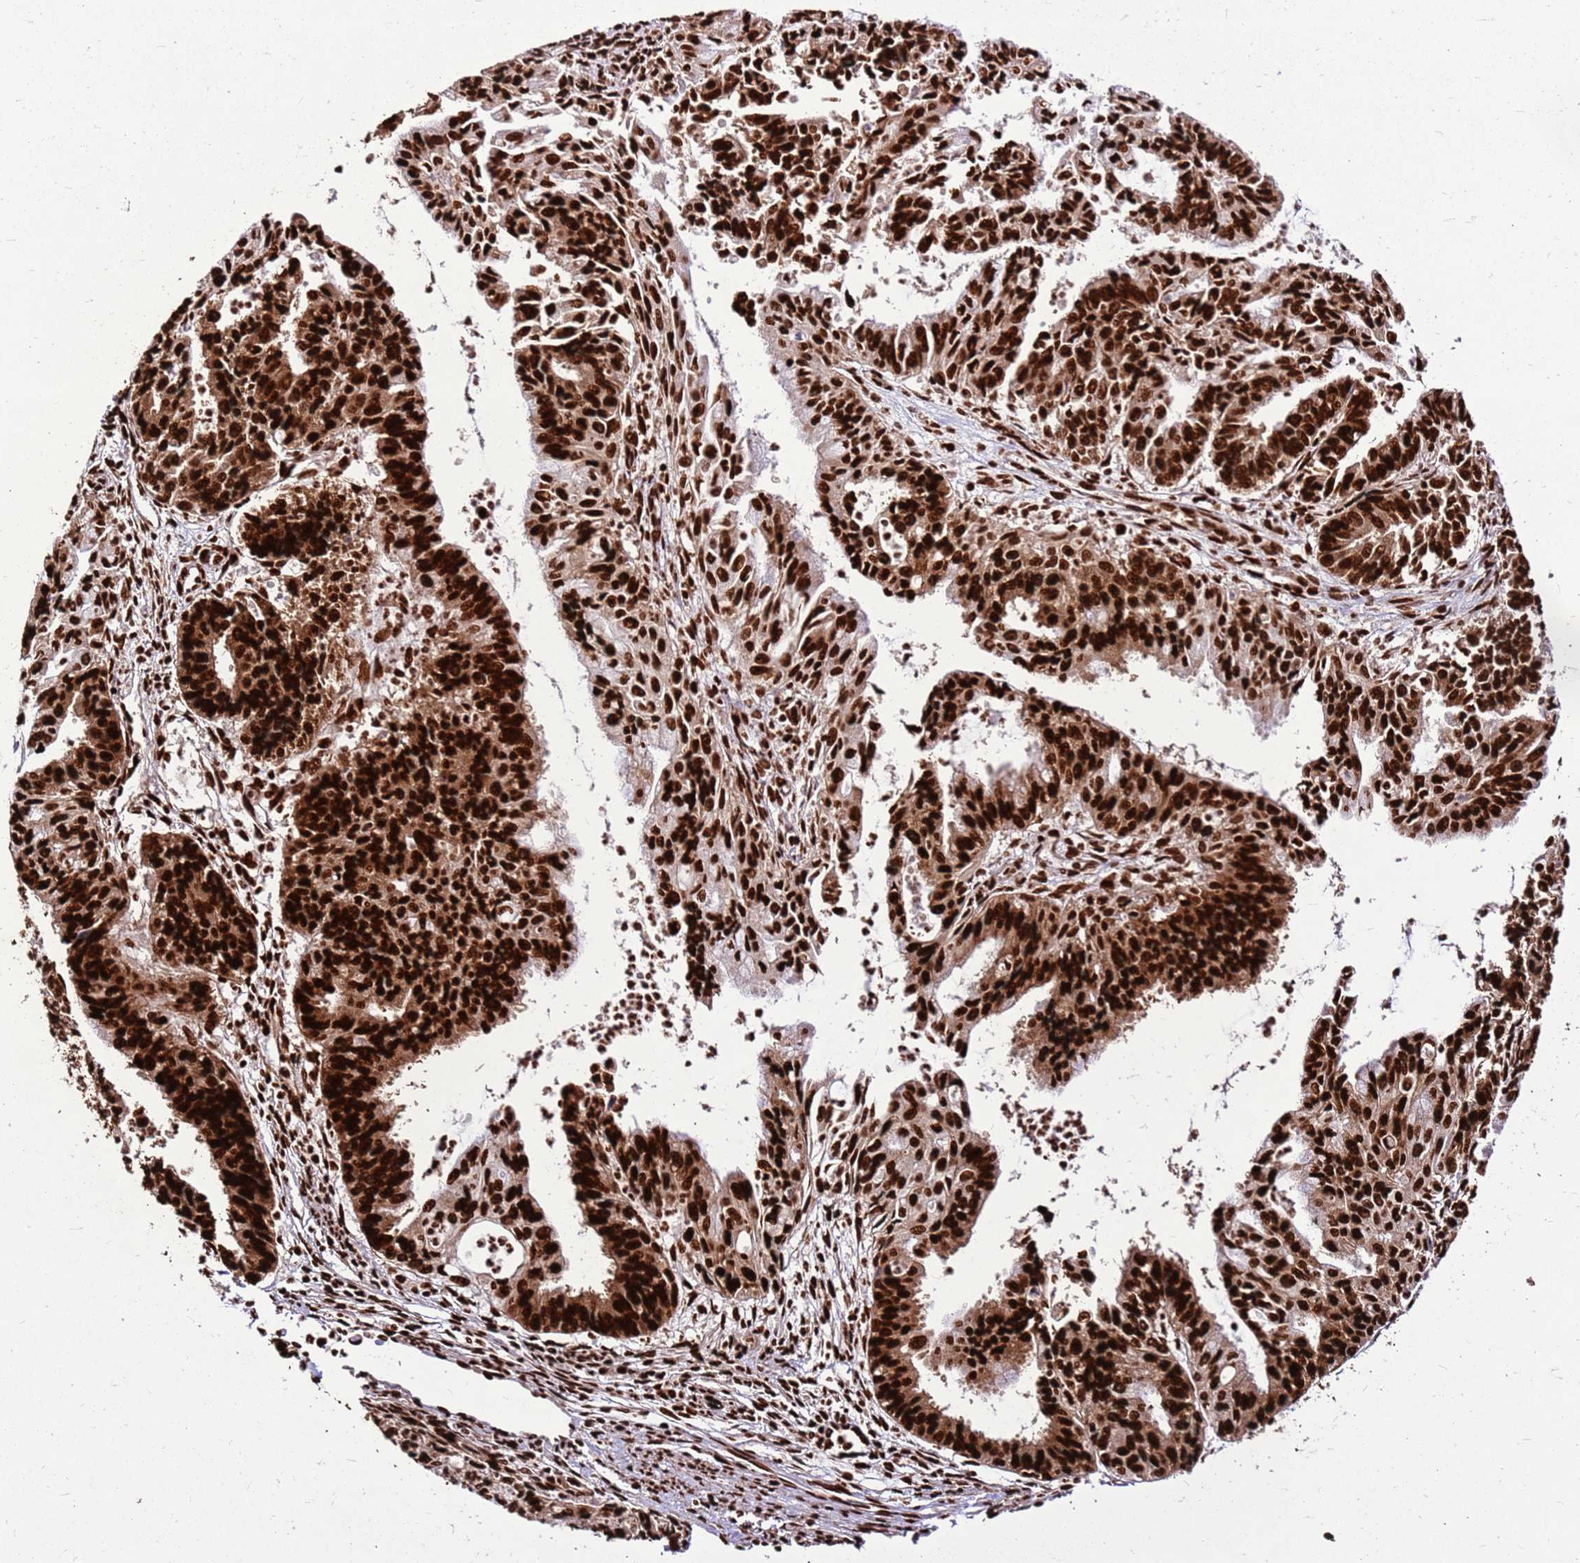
{"staining": {"intensity": "strong", "quantity": ">75%", "location": "nuclear"}, "tissue": "endometrial cancer", "cell_type": "Tumor cells", "image_type": "cancer", "snomed": [{"axis": "morphology", "description": "Adenocarcinoma, NOS"}, {"axis": "topography", "description": "Endometrium"}], "caption": "A brown stain highlights strong nuclear positivity of a protein in adenocarcinoma (endometrial) tumor cells.", "gene": "HNRNPAB", "patient": {"sex": "female", "age": 73}}